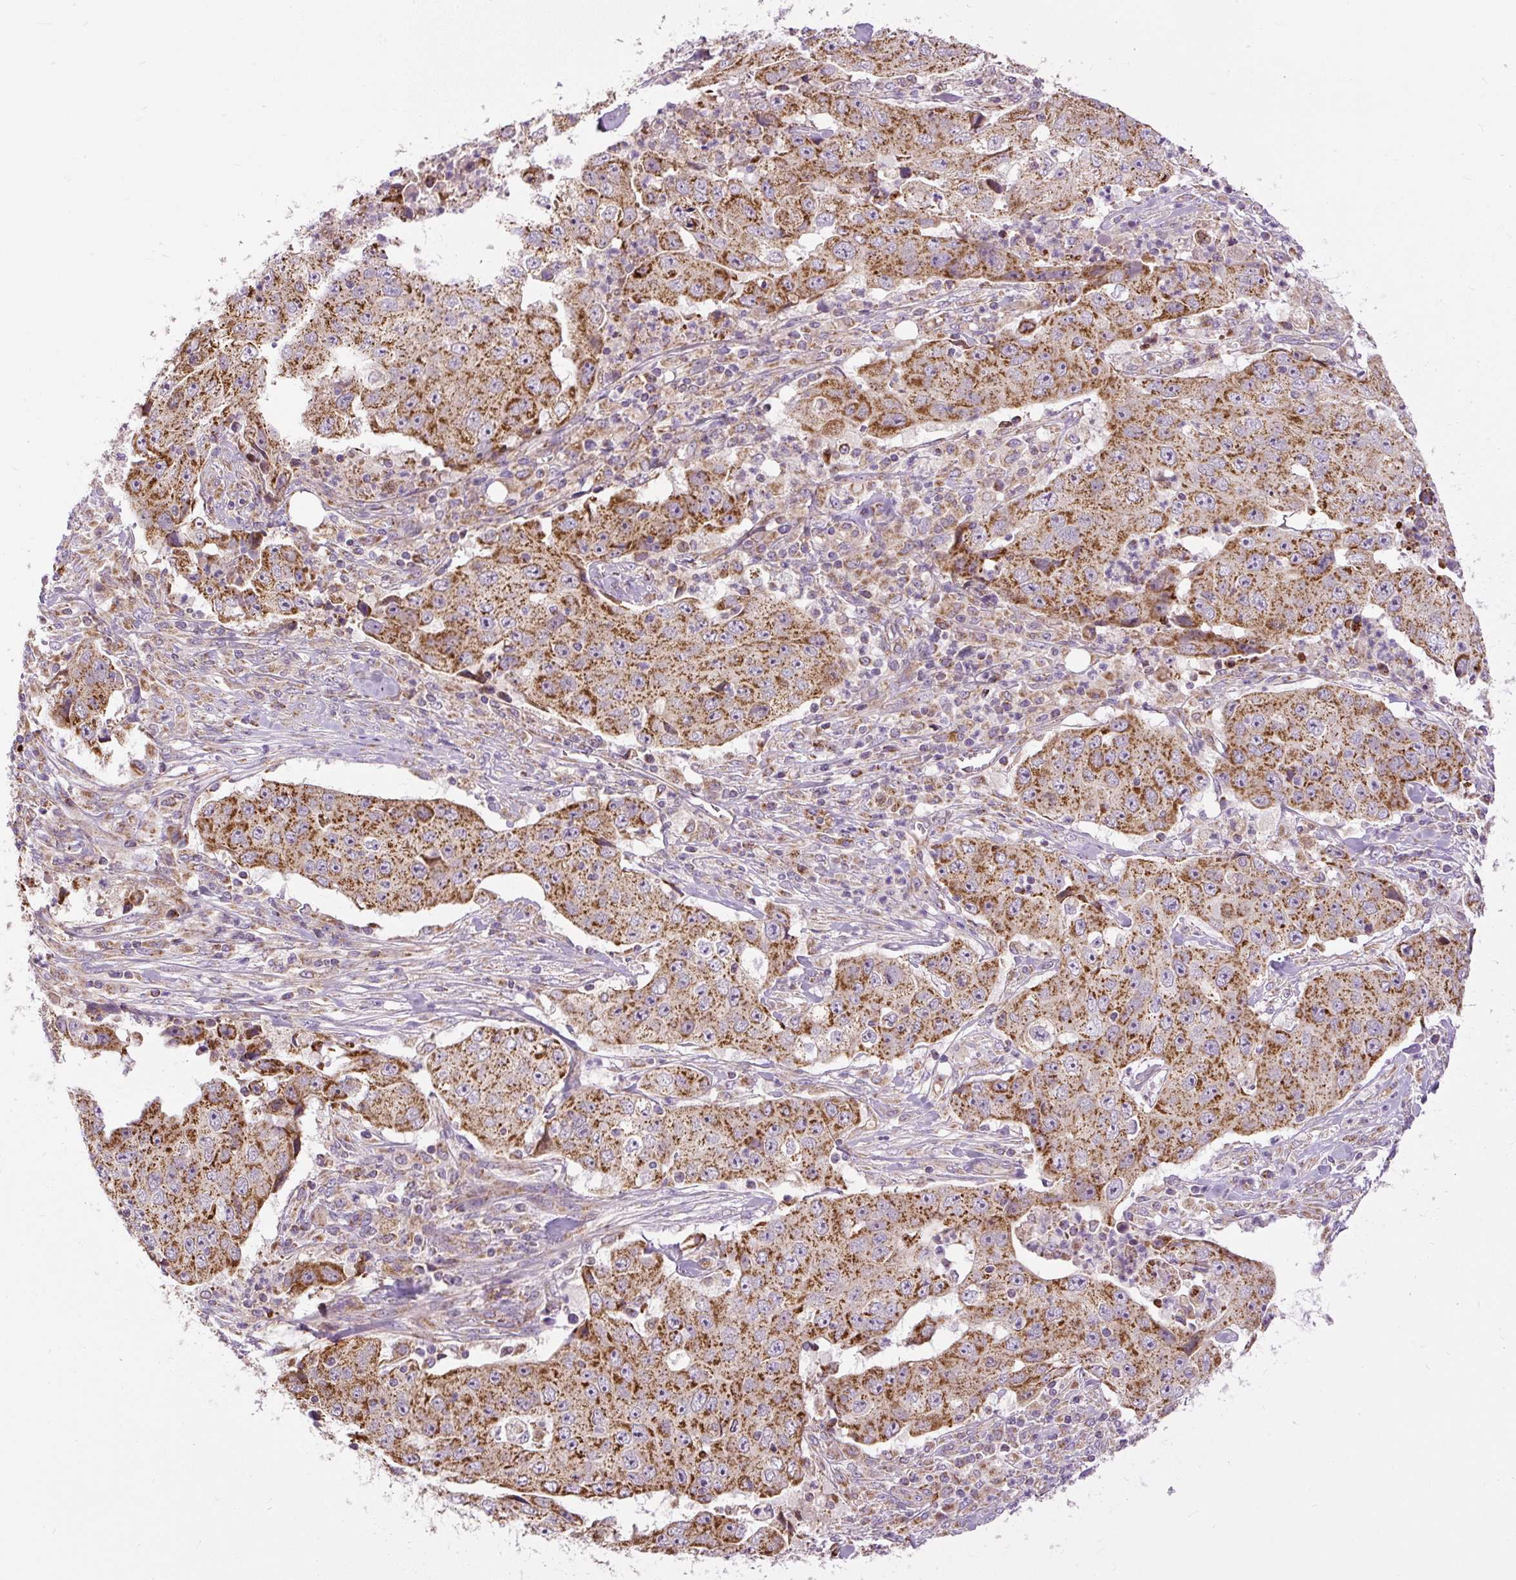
{"staining": {"intensity": "moderate", "quantity": ">75%", "location": "cytoplasmic/membranous"}, "tissue": "lung cancer", "cell_type": "Tumor cells", "image_type": "cancer", "snomed": [{"axis": "morphology", "description": "Squamous cell carcinoma, NOS"}, {"axis": "topography", "description": "Lung"}], "caption": "Approximately >75% of tumor cells in lung cancer exhibit moderate cytoplasmic/membranous protein staining as visualized by brown immunohistochemical staining.", "gene": "TM2D3", "patient": {"sex": "male", "age": 64}}